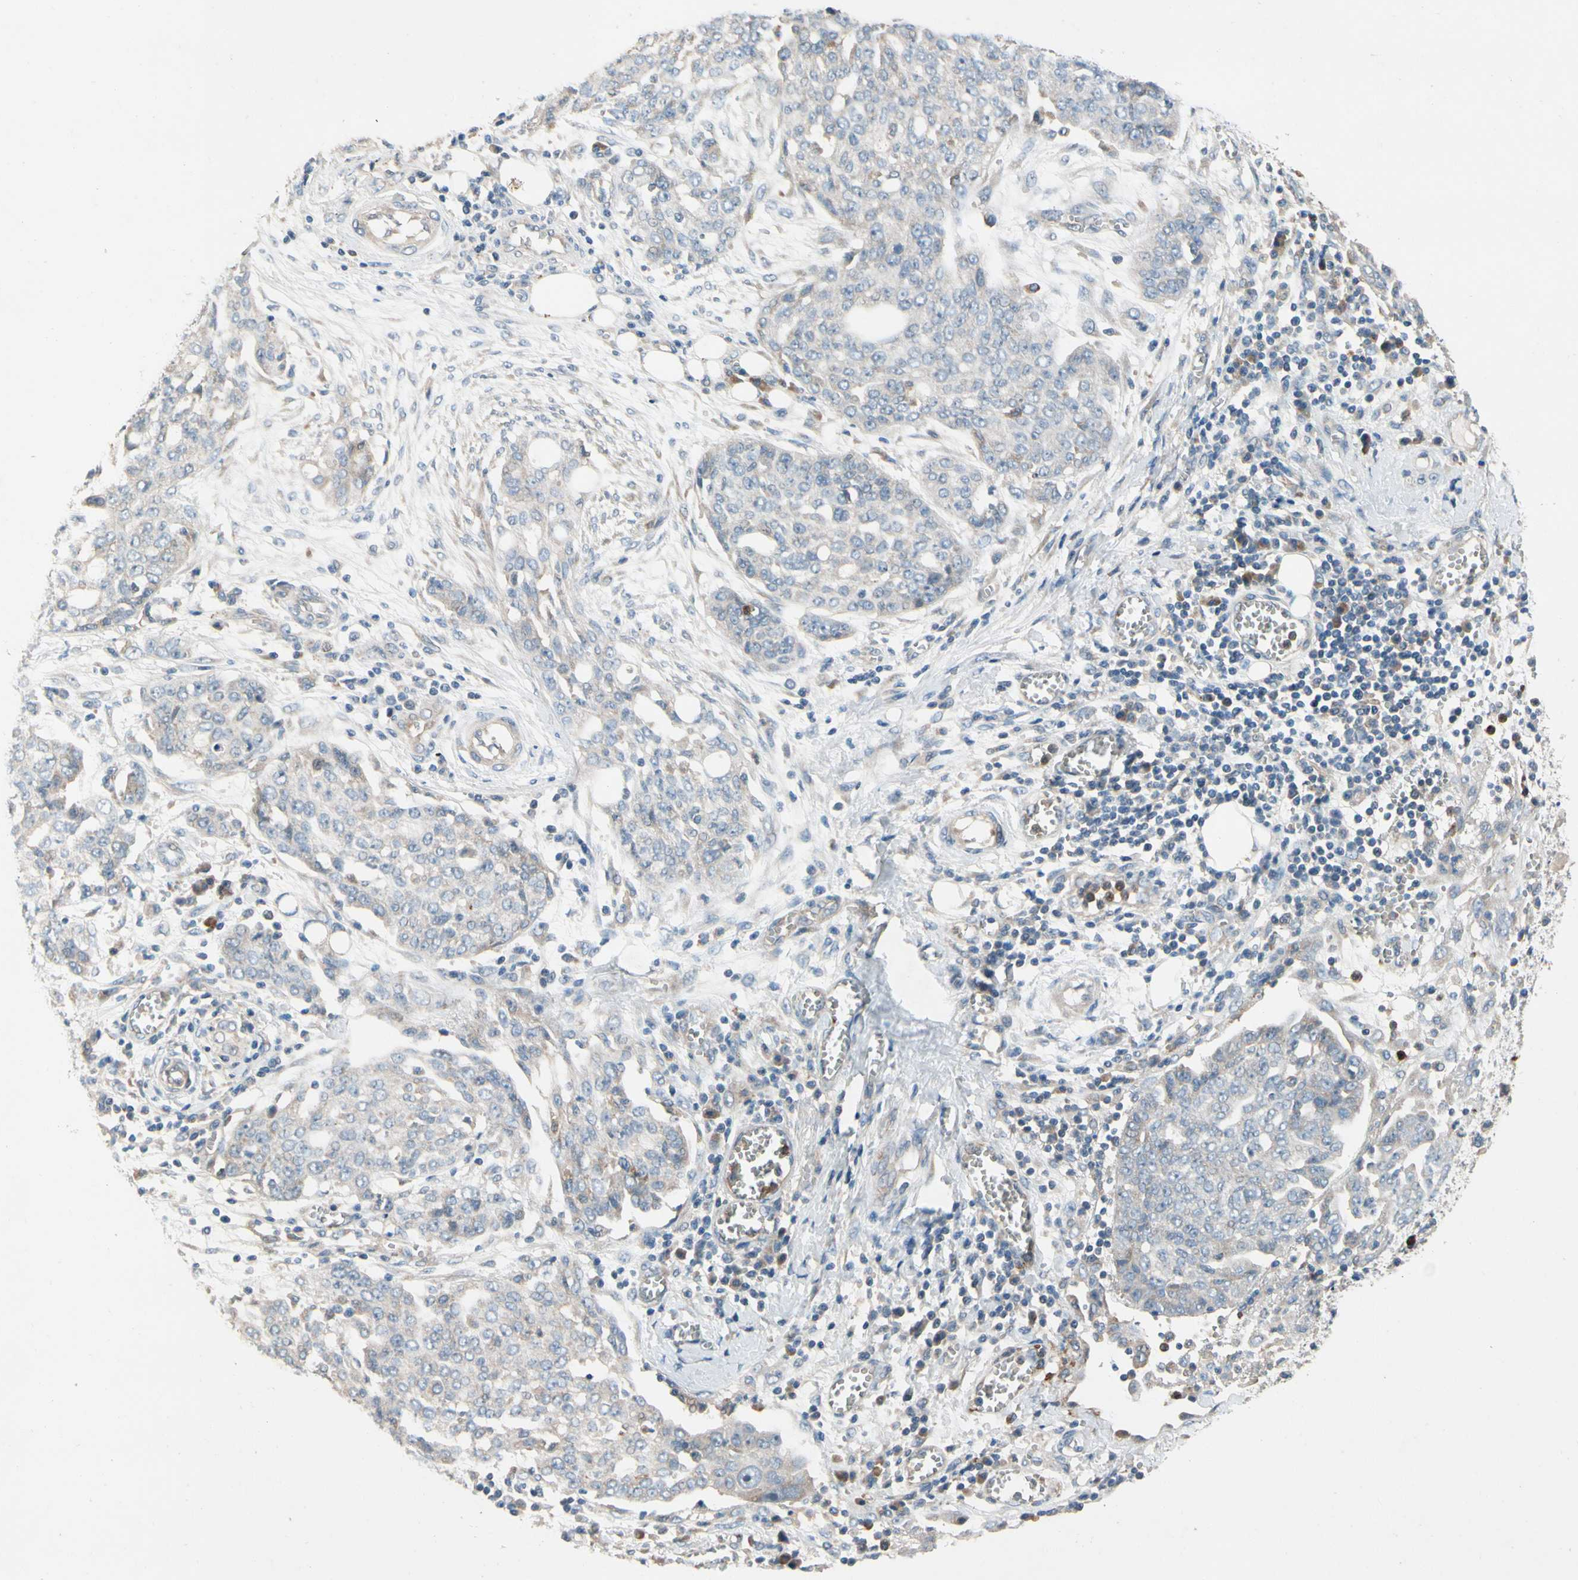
{"staining": {"intensity": "negative", "quantity": "none", "location": "none"}, "tissue": "ovarian cancer", "cell_type": "Tumor cells", "image_type": "cancer", "snomed": [{"axis": "morphology", "description": "Cystadenocarcinoma, serous, NOS"}, {"axis": "topography", "description": "Soft tissue"}, {"axis": "topography", "description": "Ovary"}], "caption": "Human ovarian cancer (serous cystadenocarcinoma) stained for a protein using IHC demonstrates no staining in tumor cells.", "gene": "SIGLEC5", "patient": {"sex": "female", "age": 57}}